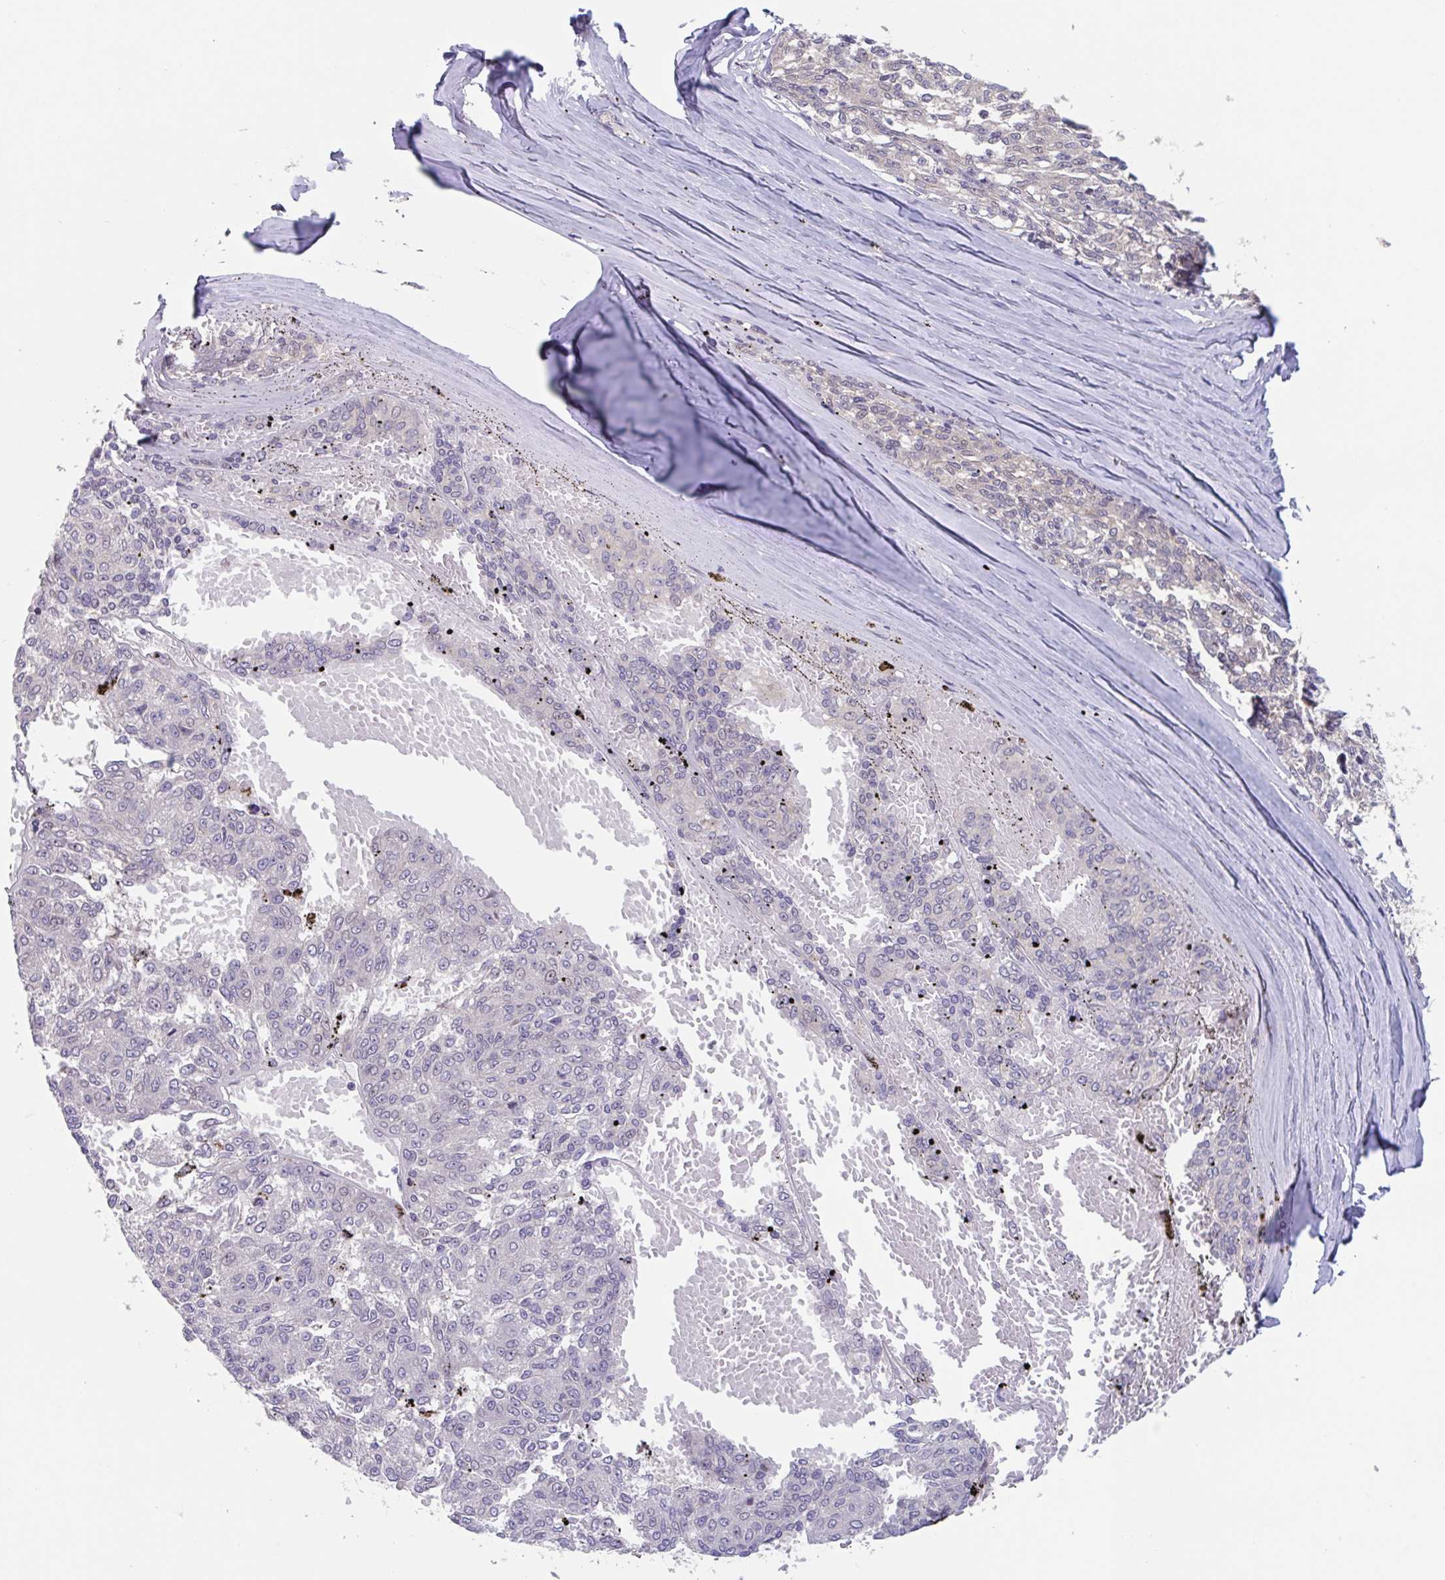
{"staining": {"intensity": "negative", "quantity": "none", "location": "none"}, "tissue": "melanoma", "cell_type": "Tumor cells", "image_type": "cancer", "snomed": [{"axis": "morphology", "description": "Malignant melanoma, NOS"}, {"axis": "topography", "description": "Skin"}], "caption": "This is an immunohistochemistry histopathology image of melanoma. There is no positivity in tumor cells.", "gene": "RIOK1", "patient": {"sex": "female", "age": 72}}